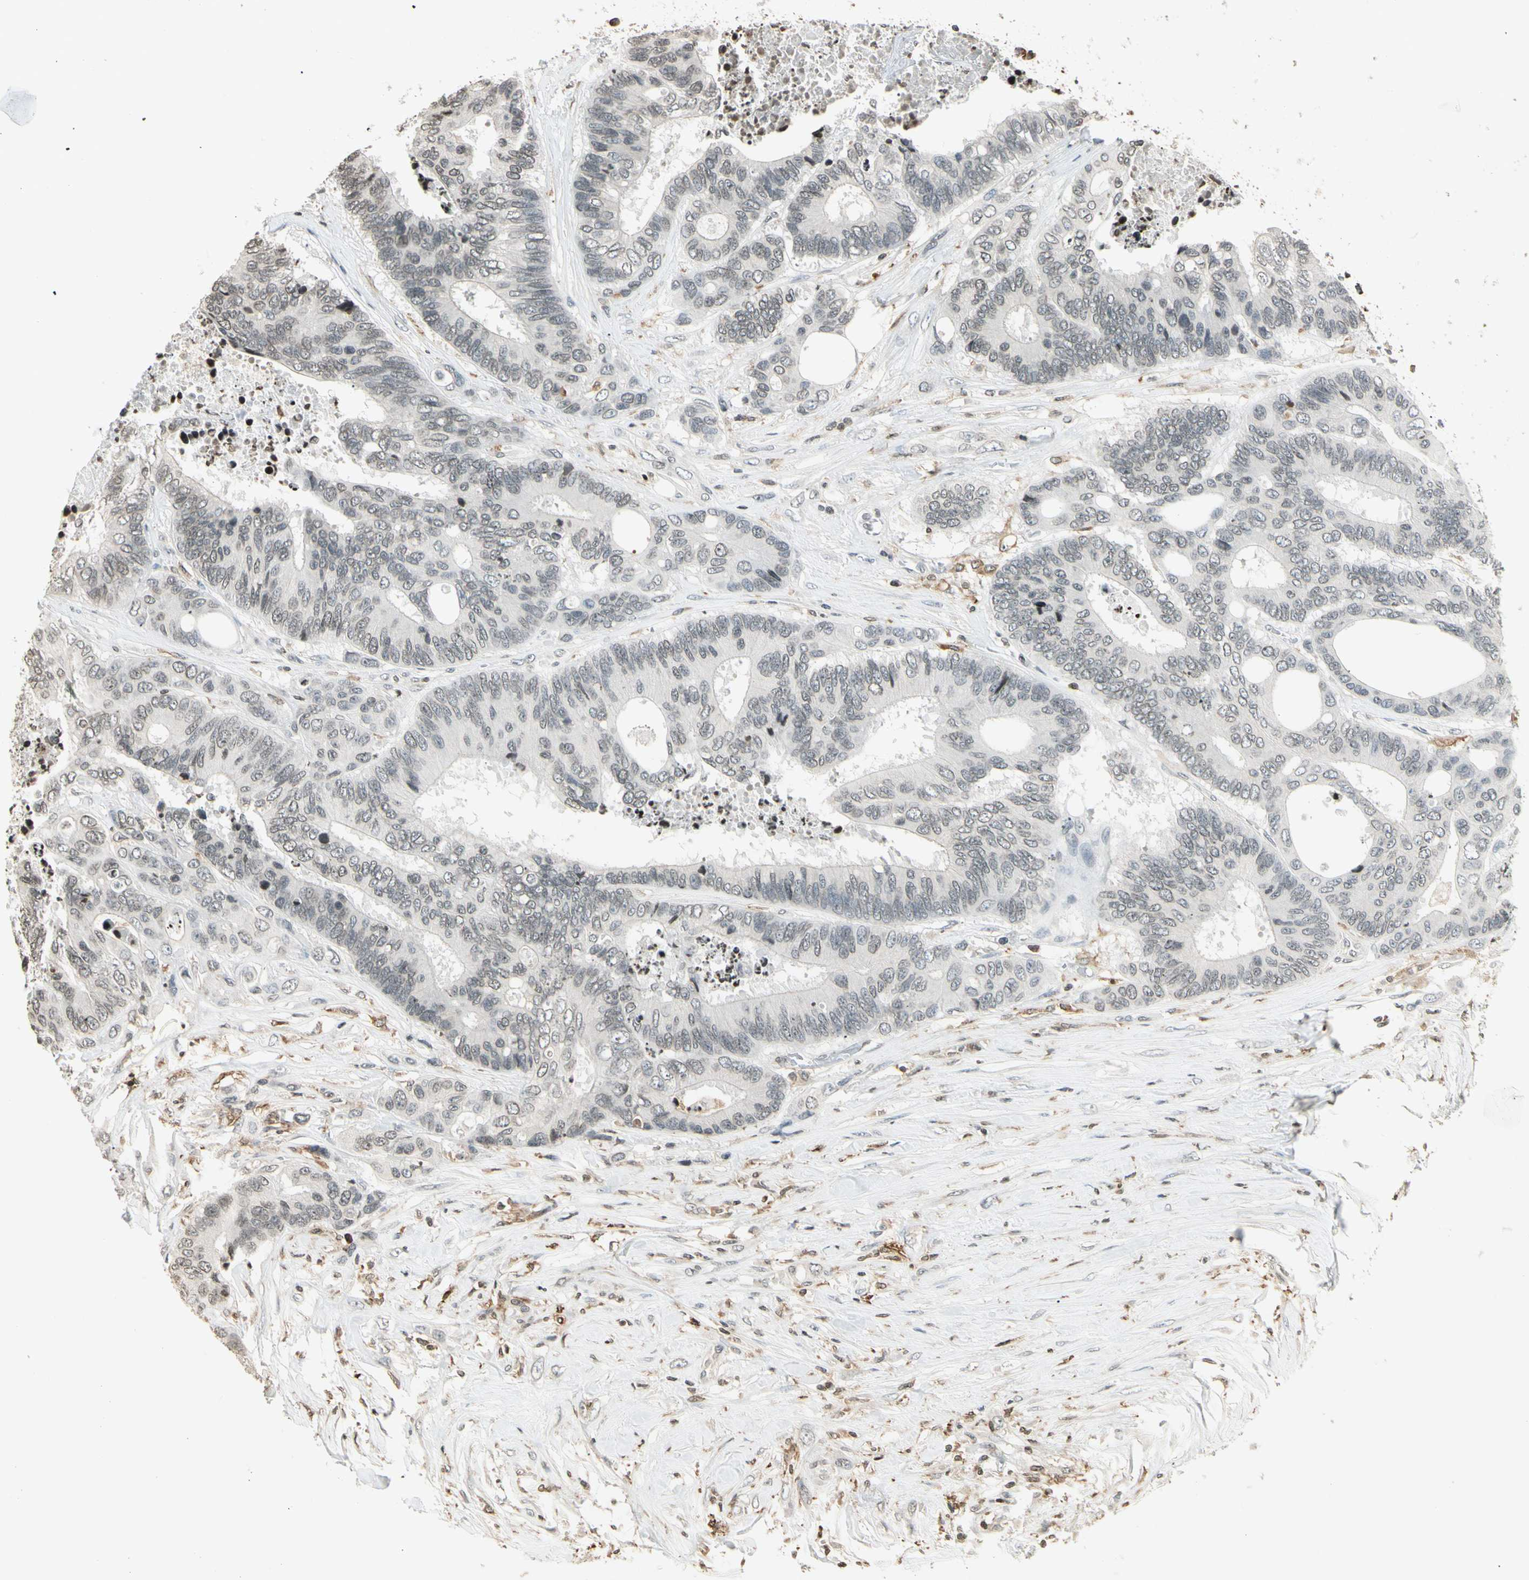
{"staining": {"intensity": "weak", "quantity": "25%-75%", "location": "nuclear"}, "tissue": "colorectal cancer", "cell_type": "Tumor cells", "image_type": "cancer", "snomed": [{"axis": "morphology", "description": "Adenocarcinoma, NOS"}, {"axis": "topography", "description": "Rectum"}], "caption": "Colorectal cancer (adenocarcinoma) tissue displays weak nuclear expression in about 25%-75% of tumor cells, visualized by immunohistochemistry.", "gene": "FER", "patient": {"sex": "male", "age": 55}}